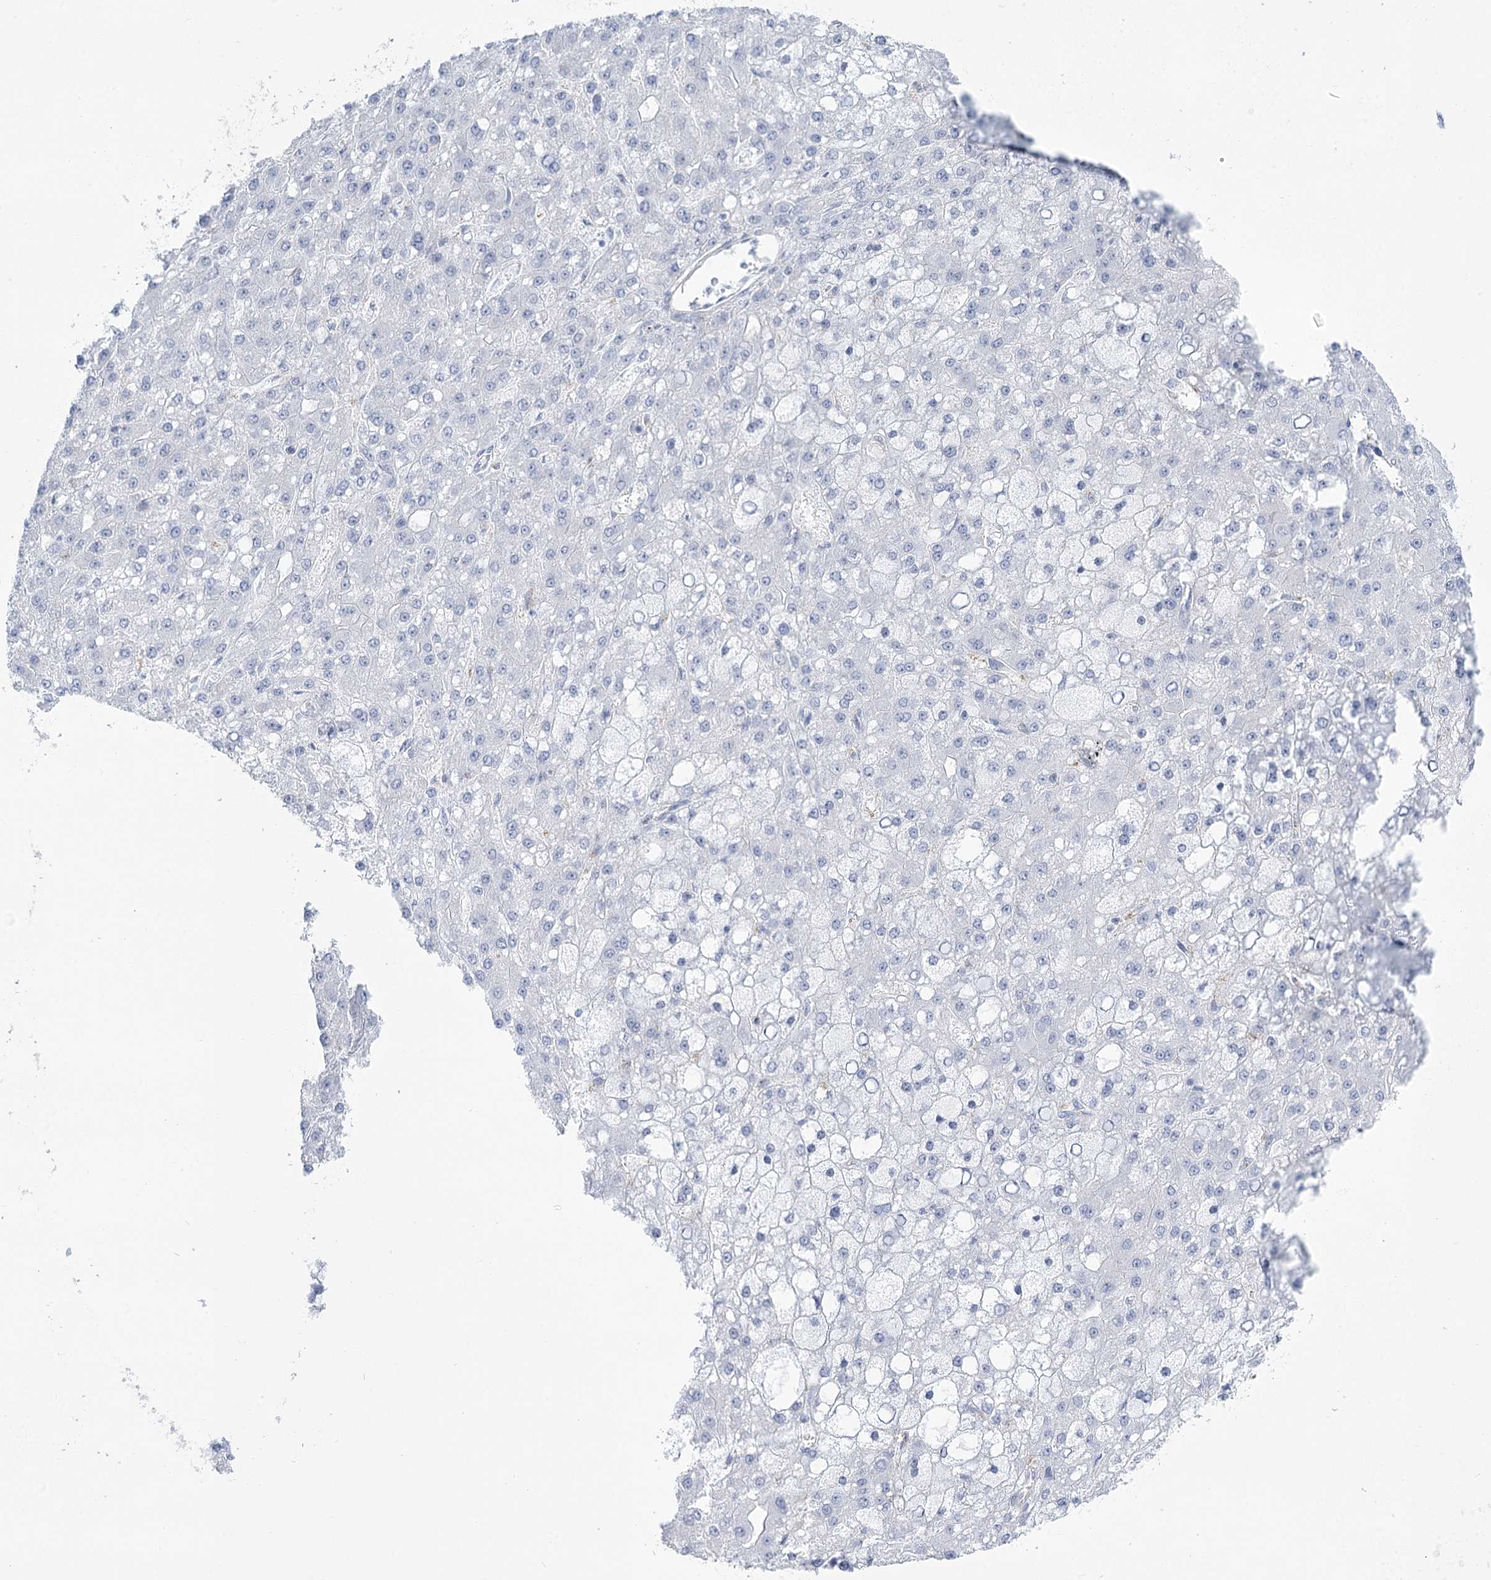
{"staining": {"intensity": "negative", "quantity": "none", "location": "none"}, "tissue": "liver cancer", "cell_type": "Tumor cells", "image_type": "cancer", "snomed": [{"axis": "morphology", "description": "Carcinoma, Hepatocellular, NOS"}, {"axis": "topography", "description": "Liver"}], "caption": "High power microscopy histopathology image of an IHC image of liver cancer, revealing no significant positivity in tumor cells.", "gene": "CCDC88A", "patient": {"sex": "male", "age": 67}}